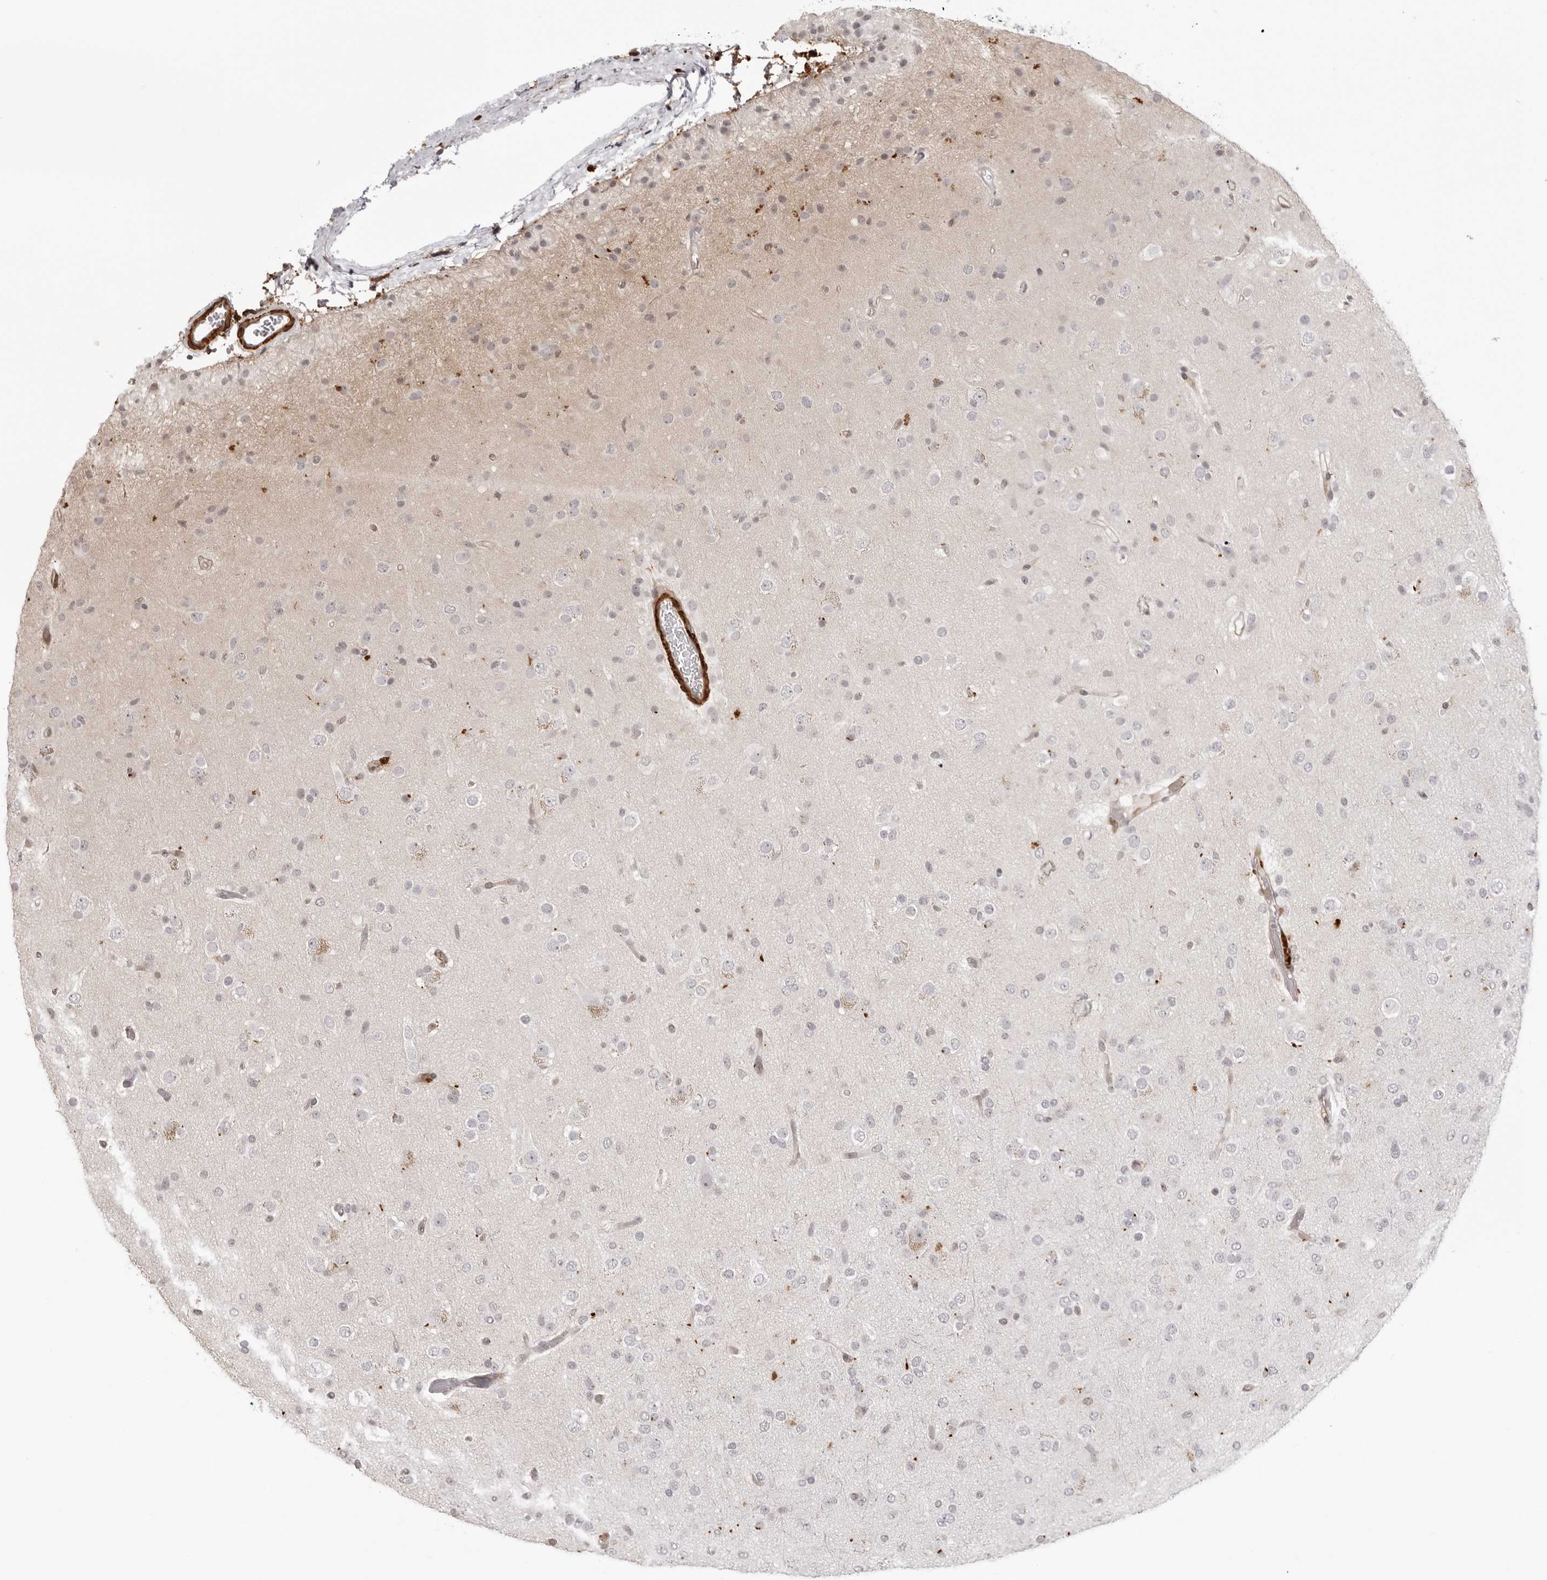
{"staining": {"intensity": "negative", "quantity": "none", "location": "none"}, "tissue": "glioma", "cell_type": "Tumor cells", "image_type": "cancer", "snomed": [{"axis": "morphology", "description": "Glioma, malignant, Low grade"}, {"axis": "topography", "description": "Brain"}], "caption": "This is an immunohistochemistry micrograph of human malignant low-grade glioma. There is no staining in tumor cells.", "gene": "UNK", "patient": {"sex": "male", "age": 65}}